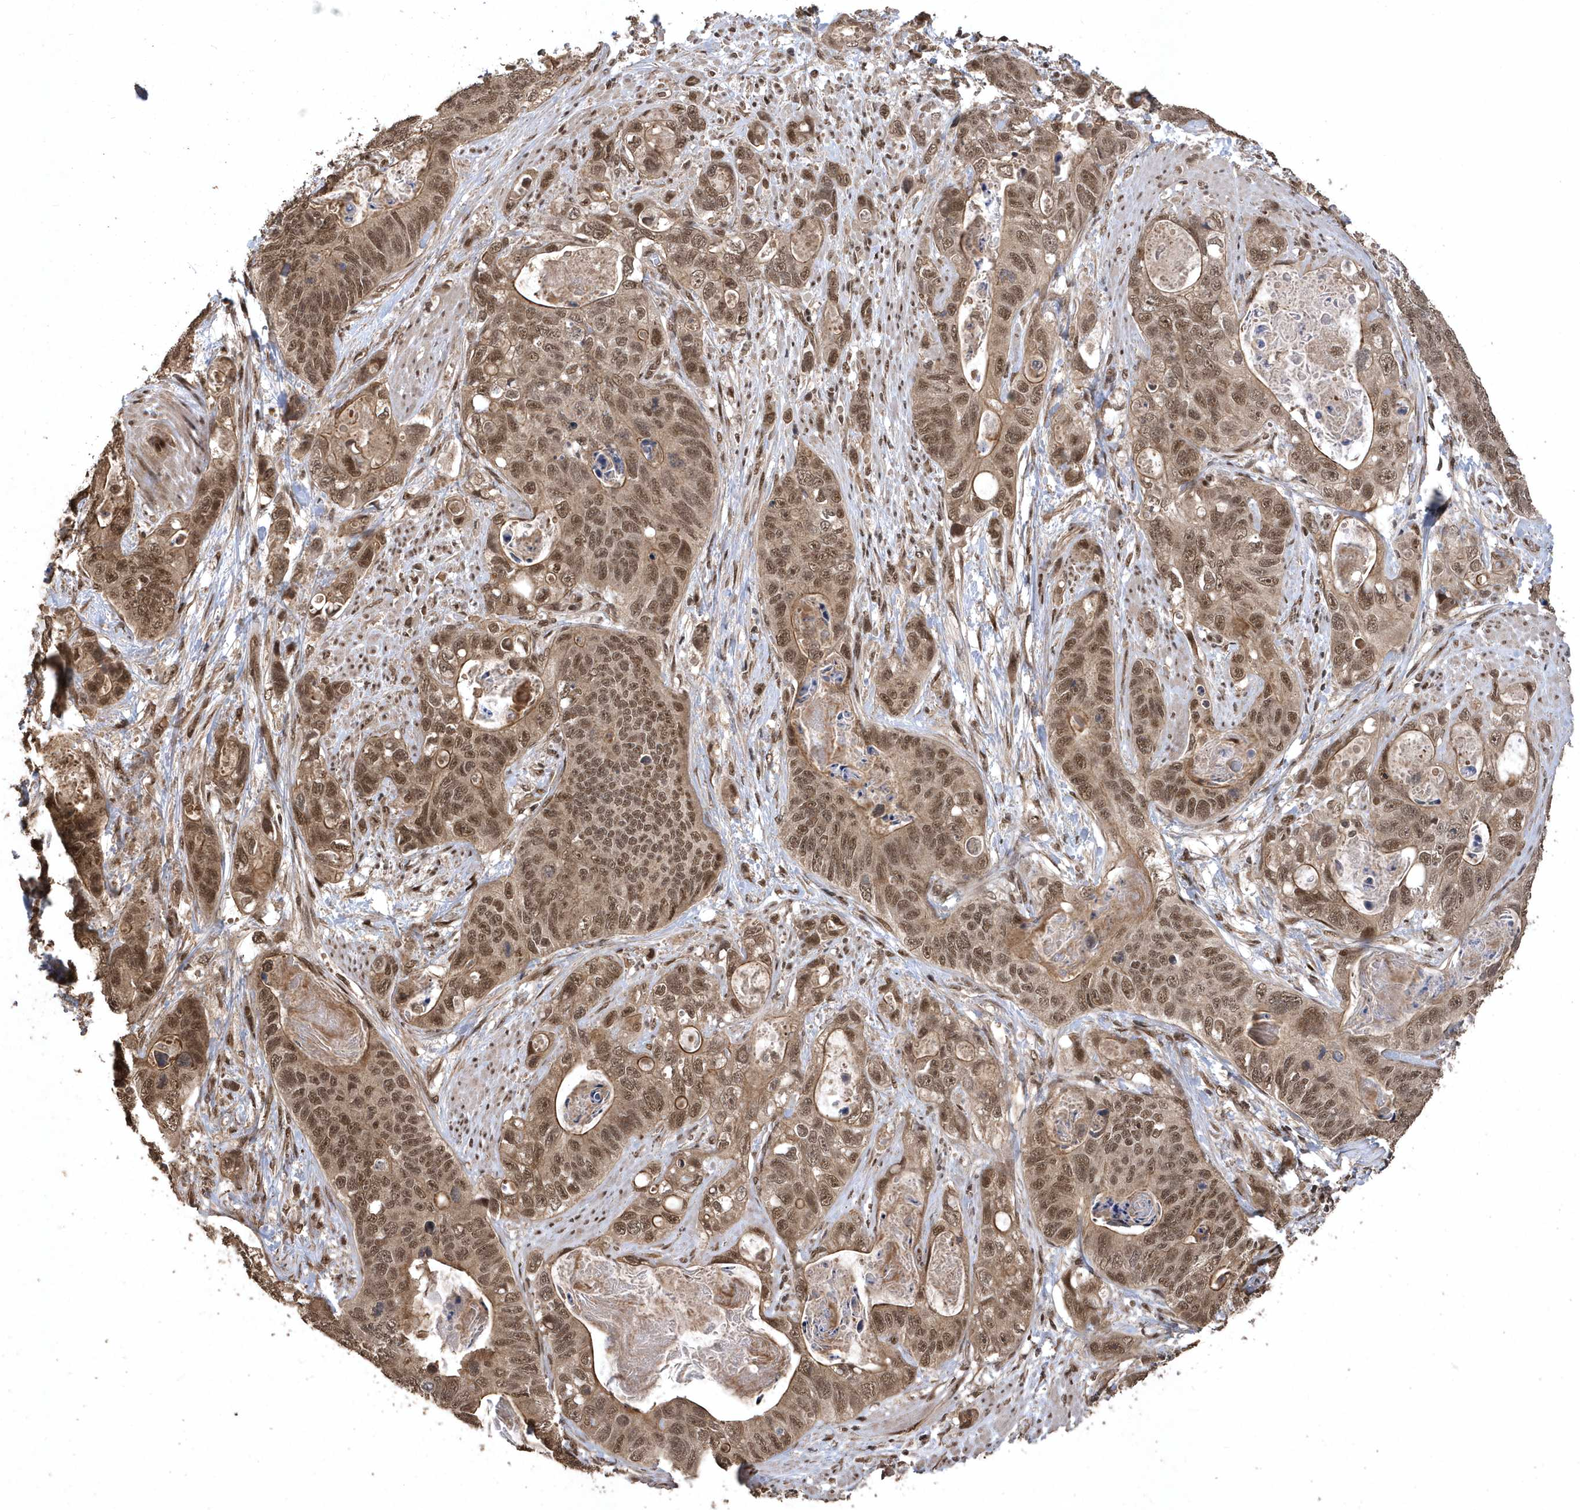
{"staining": {"intensity": "moderate", "quantity": ">75%", "location": "nuclear"}, "tissue": "stomach cancer", "cell_type": "Tumor cells", "image_type": "cancer", "snomed": [{"axis": "morphology", "description": "Adenocarcinoma, NOS"}, {"axis": "topography", "description": "Stomach"}], "caption": "Immunohistochemical staining of human stomach cancer exhibits moderate nuclear protein staining in approximately >75% of tumor cells. (DAB IHC, brown staining for protein, blue staining for nuclei).", "gene": "INTS12", "patient": {"sex": "female", "age": 89}}